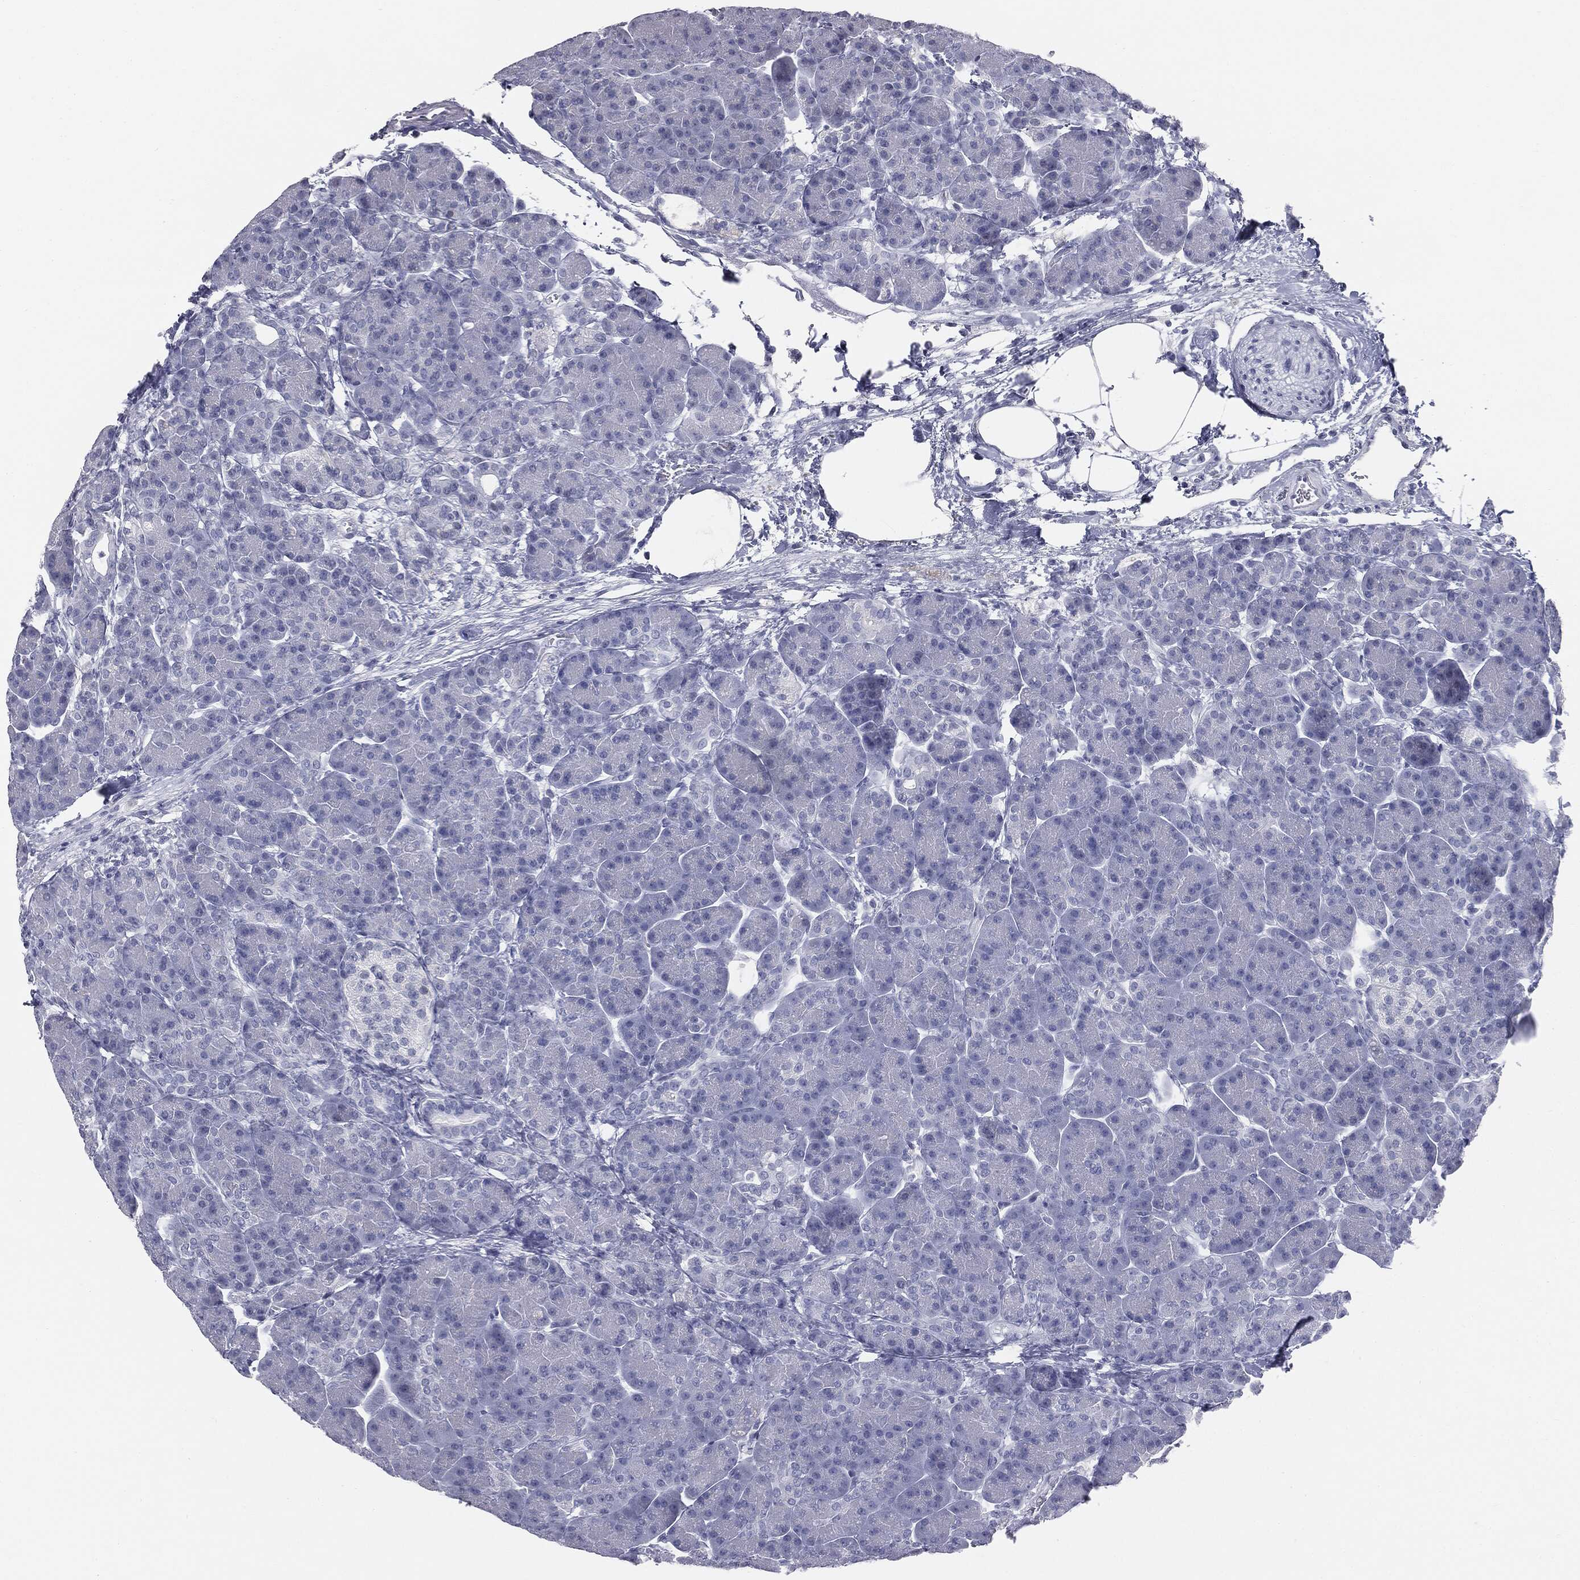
{"staining": {"intensity": "negative", "quantity": "none", "location": "none"}, "tissue": "pancreas", "cell_type": "Exocrine glandular cells", "image_type": "normal", "snomed": [{"axis": "morphology", "description": "Normal tissue, NOS"}, {"axis": "topography", "description": "Pancreas"}], "caption": "Immunohistochemistry photomicrograph of unremarkable human pancreas stained for a protein (brown), which reveals no staining in exocrine glandular cells.", "gene": "TPO", "patient": {"sex": "female", "age": 63}}